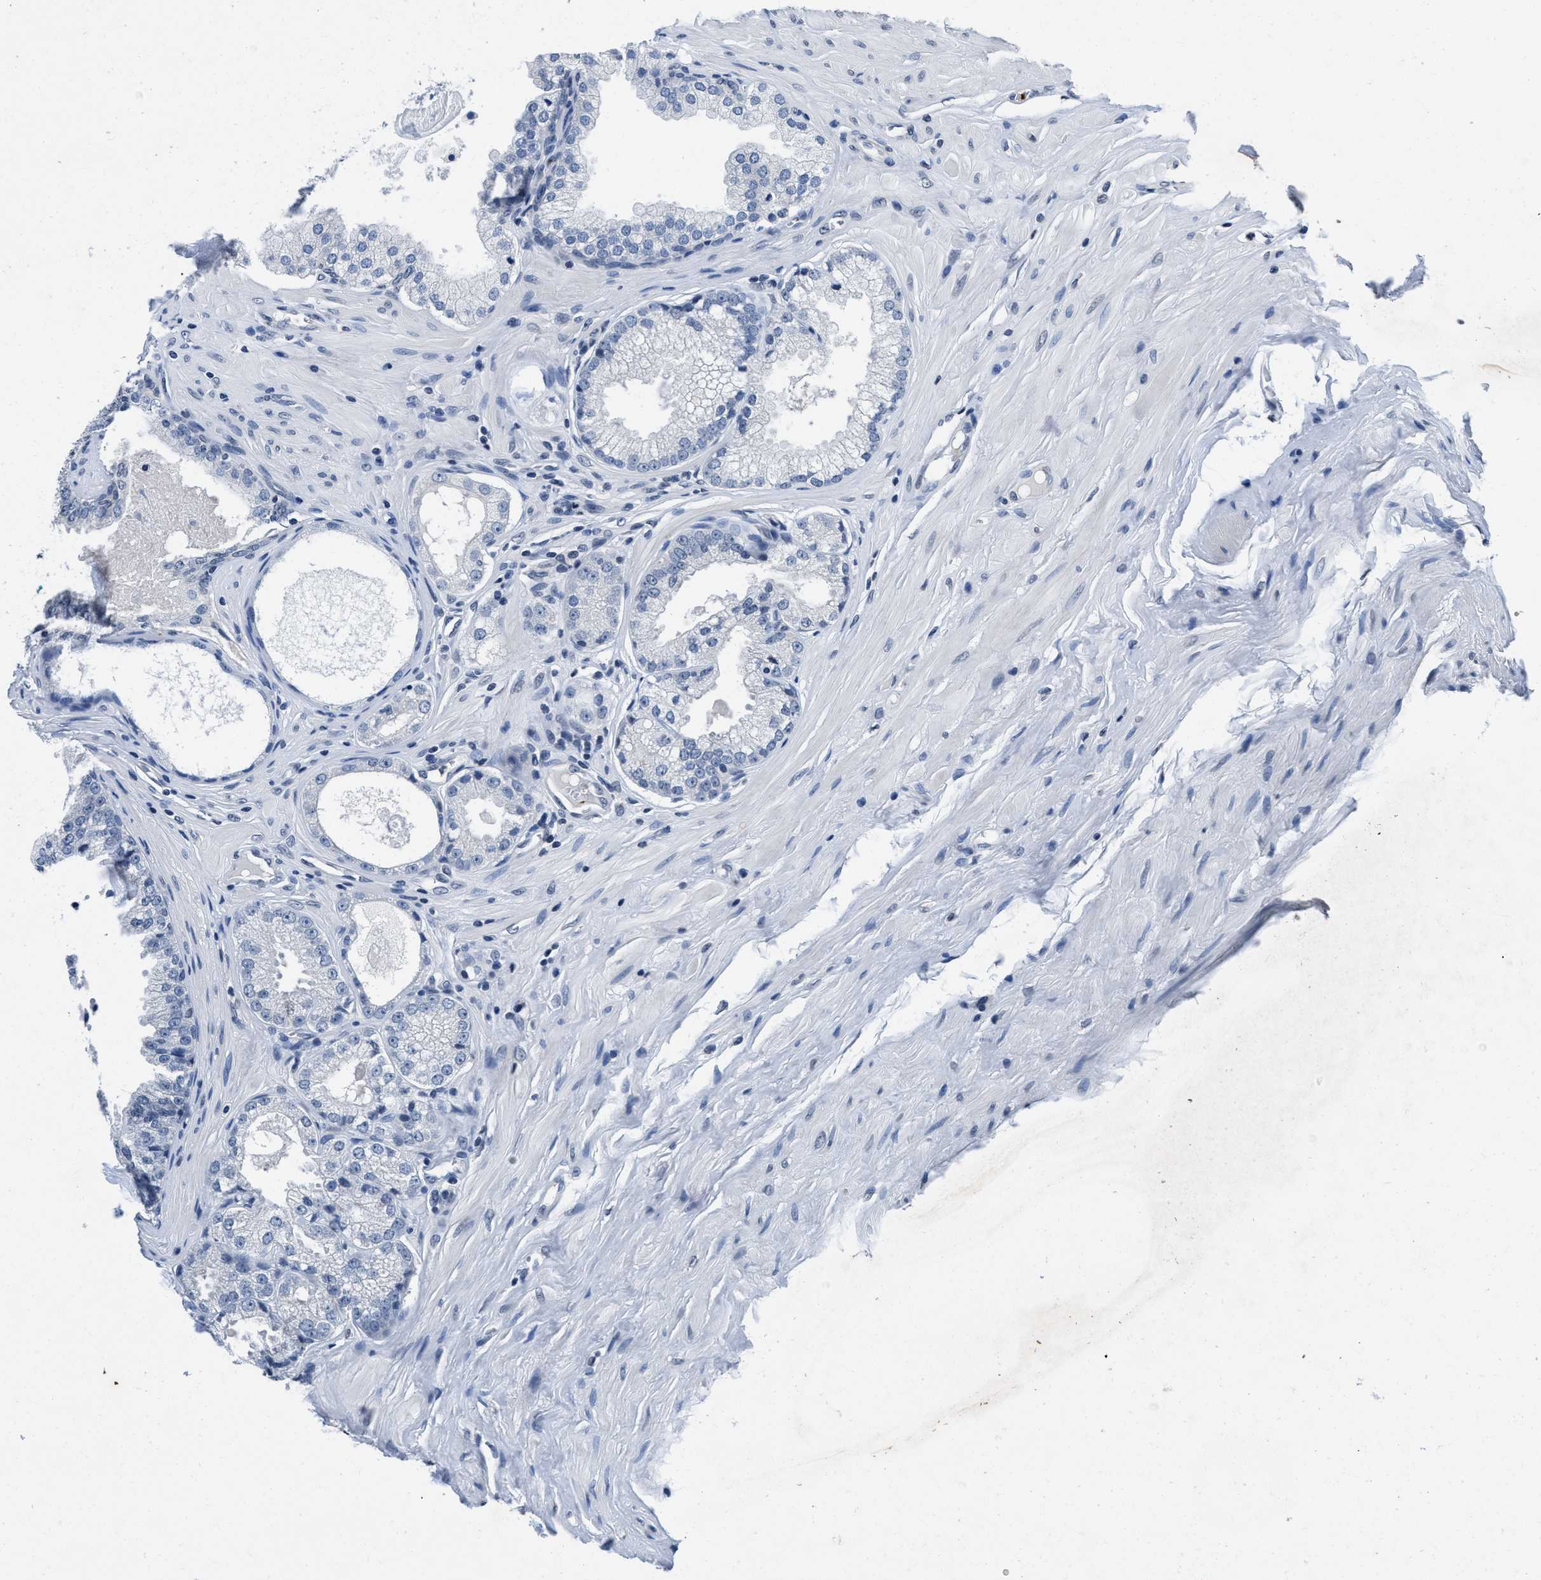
{"staining": {"intensity": "negative", "quantity": "none", "location": "none"}, "tissue": "prostate cancer", "cell_type": "Tumor cells", "image_type": "cancer", "snomed": [{"axis": "morphology", "description": "Adenocarcinoma, Low grade"}, {"axis": "topography", "description": "Prostate"}], "caption": "High magnification brightfield microscopy of prostate cancer stained with DAB (brown) and counterstained with hematoxylin (blue): tumor cells show no significant positivity. The staining is performed using DAB (3,3'-diaminobenzidine) brown chromogen with nuclei counter-stained in using hematoxylin.", "gene": "ITGA2B", "patient": {"sex": "male", "age": 57}}